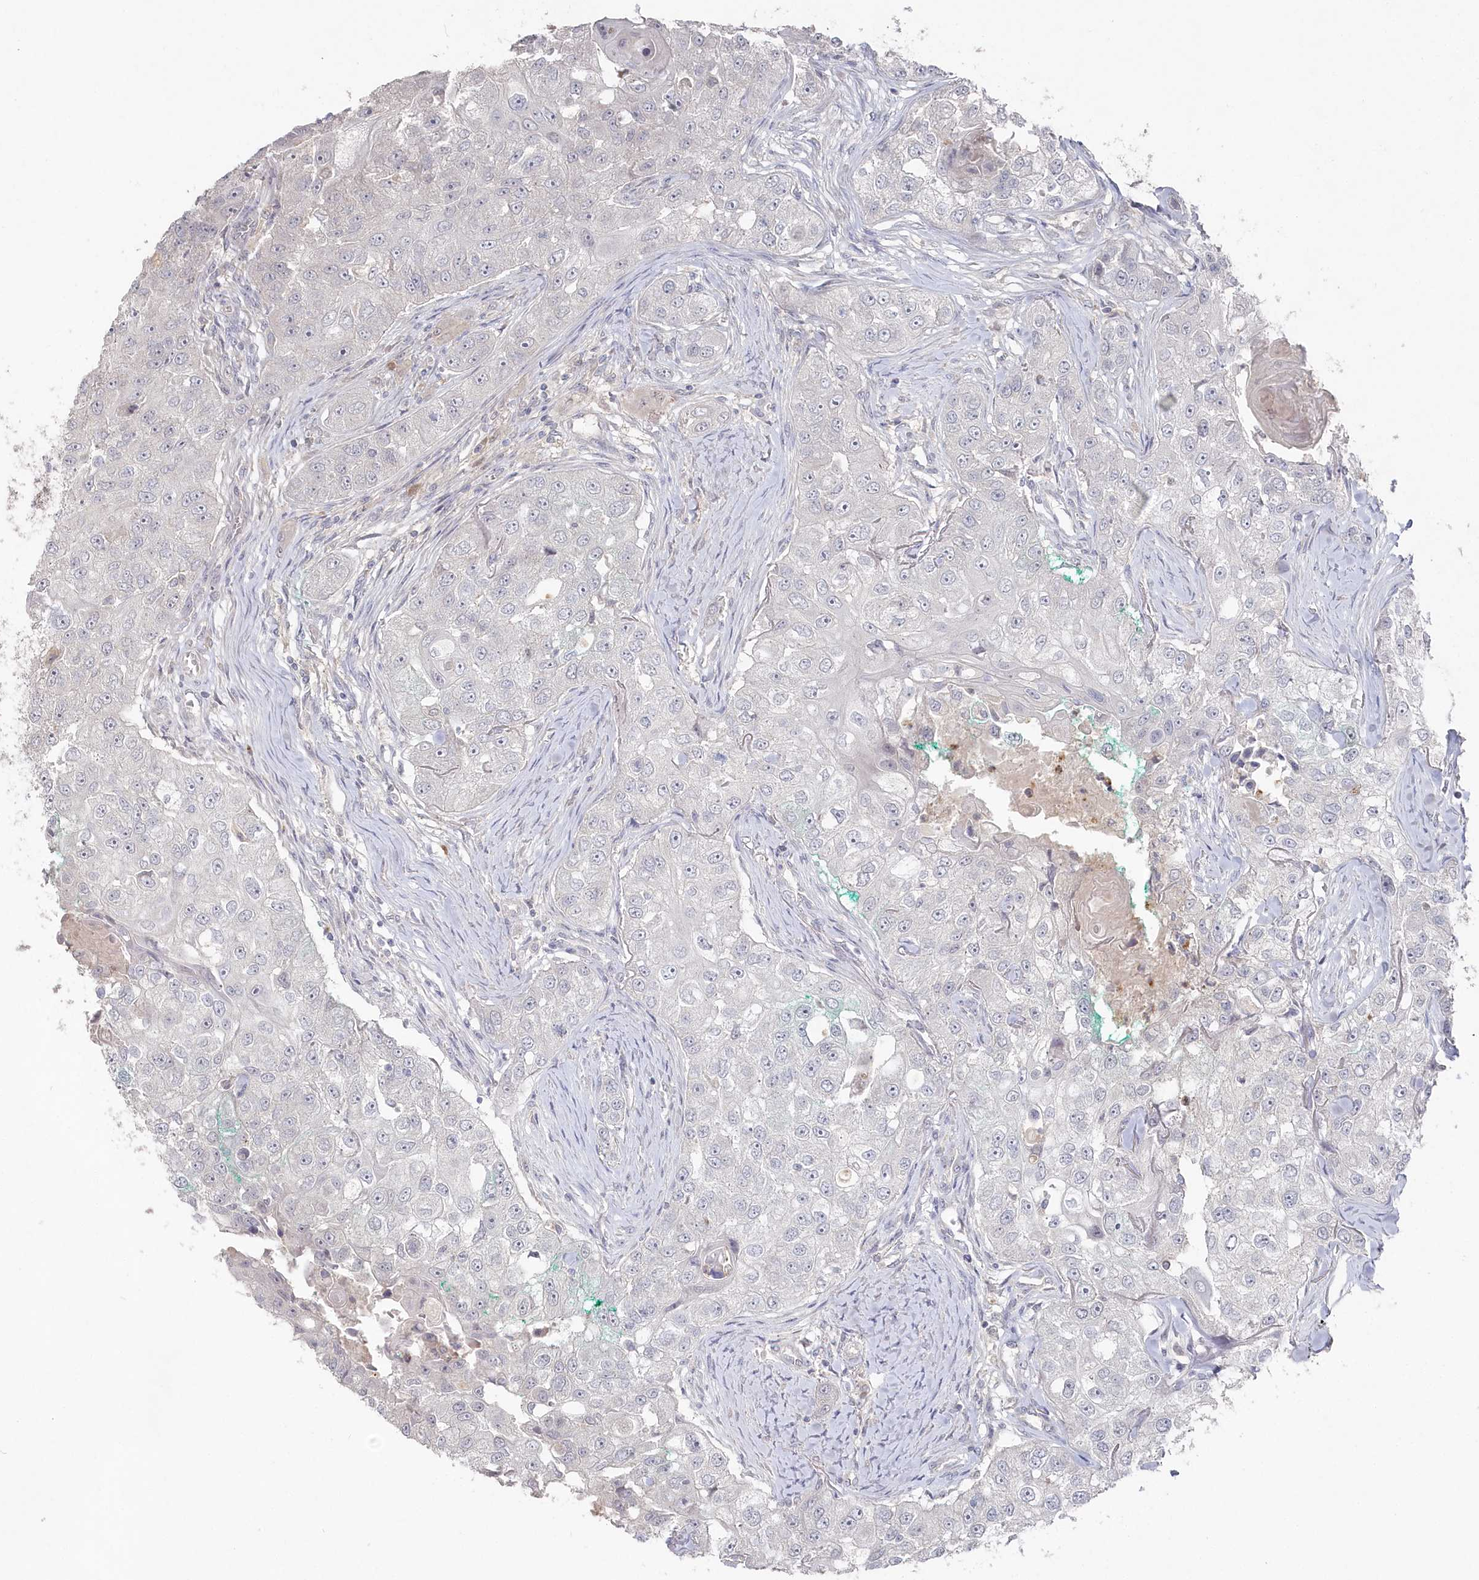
{"staining": {"intensity": "negative", "quantity": "none", "location": "none"}, "tissue": "head and neck cancer", "cell_type": "Tumor cells", "image_type": "cancer", "snomed": [{"axis": "morphology", "description": "Normal tissue, NOS"}, {"axis": "morphology", "description": "Squamous cell carcinoma, NOS"}, {"axis": "topography", "description": "Skeletal muscle"}, {"axis": "topography", "description": "Head-Neck"}], "caption": "Image shows no protein staining in tumor cells of head and neck squamous cell carcinoma tissue. (Brightfield microscopy of DAB (3,3'-diaminobenzidine) immunohistochemistry (IHC) at high magnification).", "gene": "TGFBRAP1", "patient": {"sex": "male", "age": 51}}